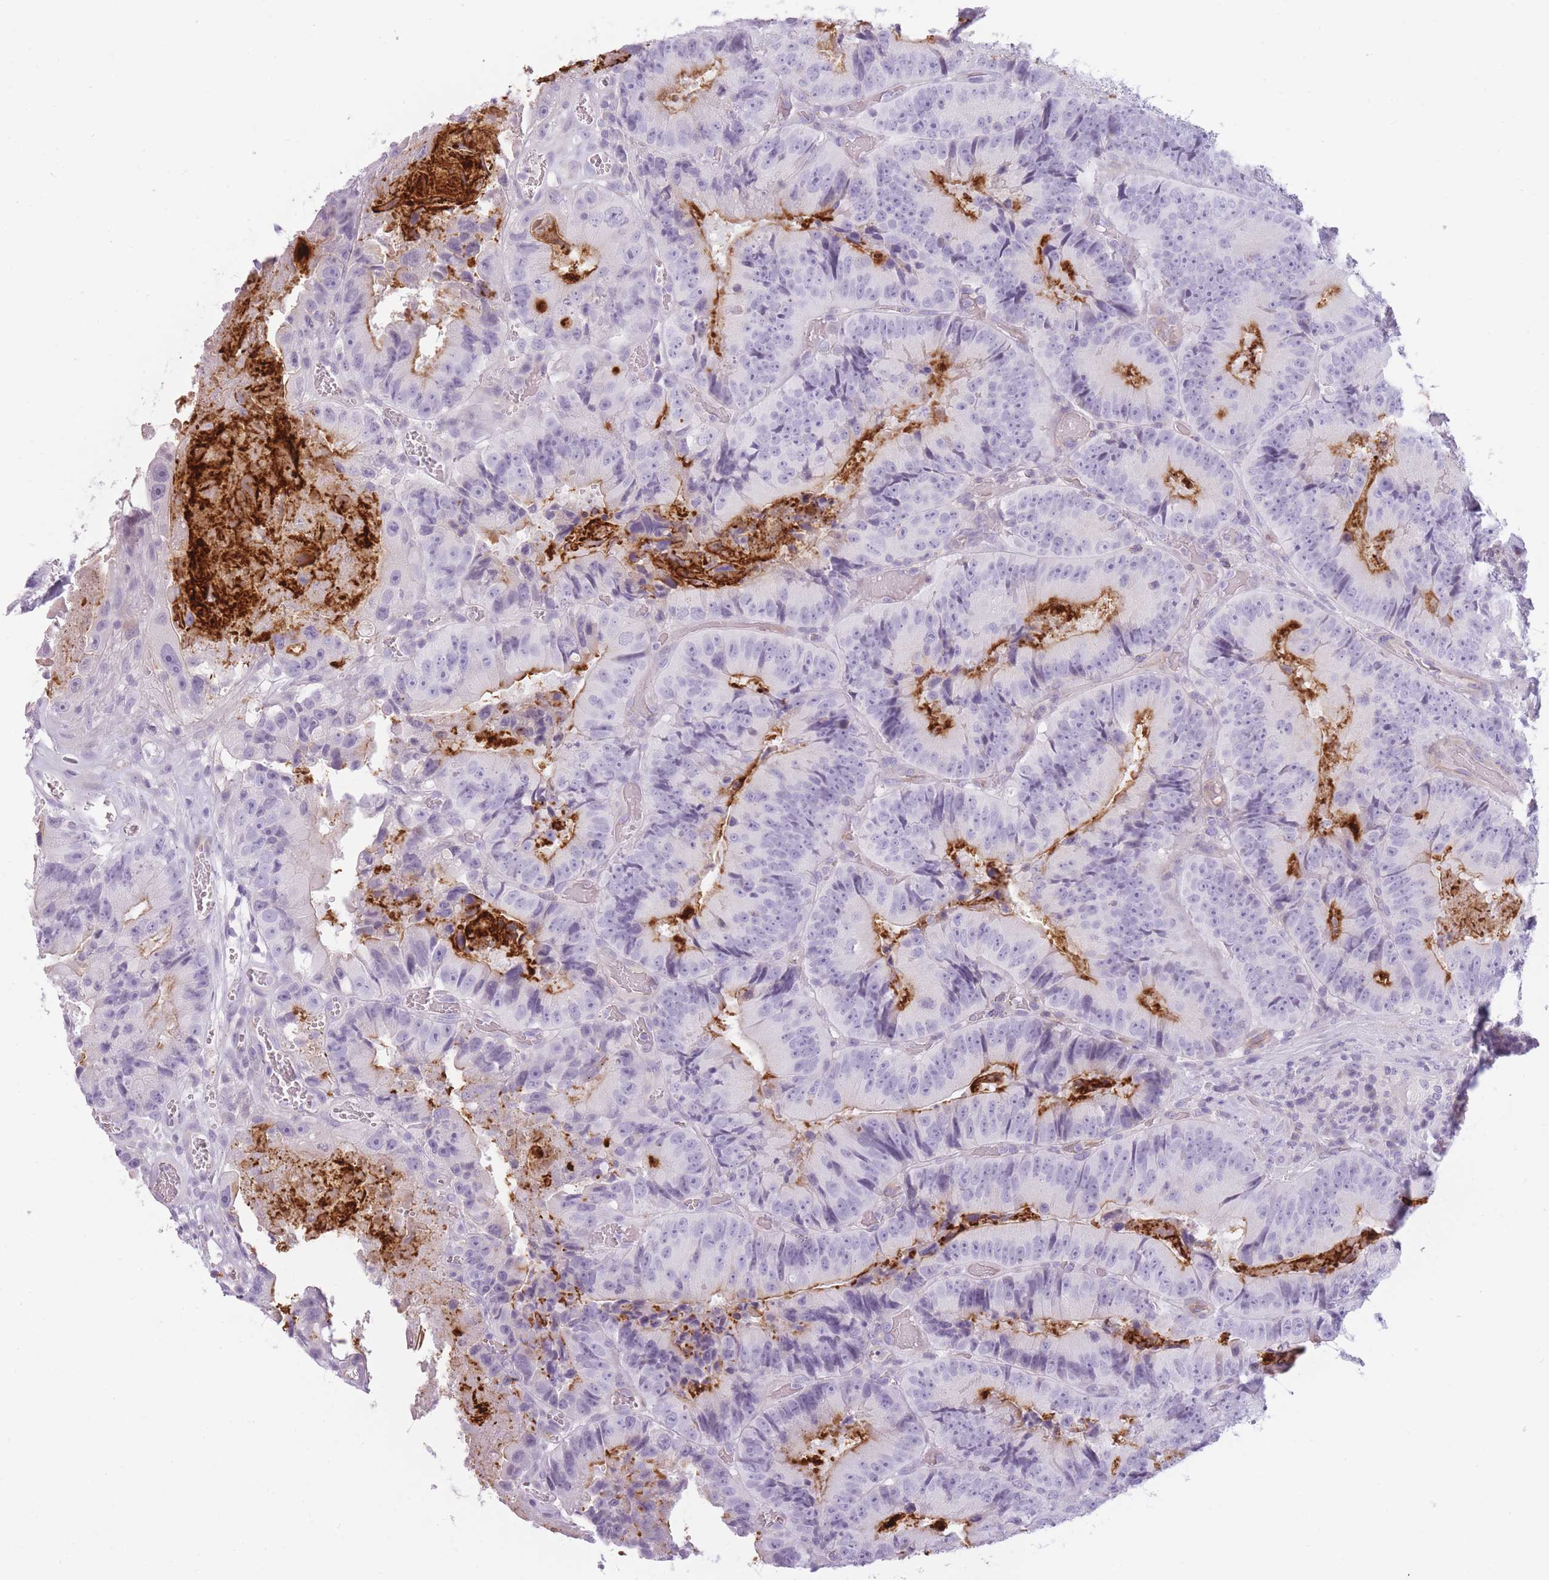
{"staining": {"intensity": "negative", "quantity": "none", "location": "none"}, "tissue": "colorectal cancer", "cell_type": "Tumor cells", "image_type": "cancer", "snomed": [{"axis": "morphology", "description": "Adenocarcinoma, NOS"}, {"axis": "topography", "description": "Colon"}], "caption": "Tumor cells are negative for protein expression in human colorectal cancer.", "gene": "GGT1", "patient": {"sex": "female", "age": 86}}